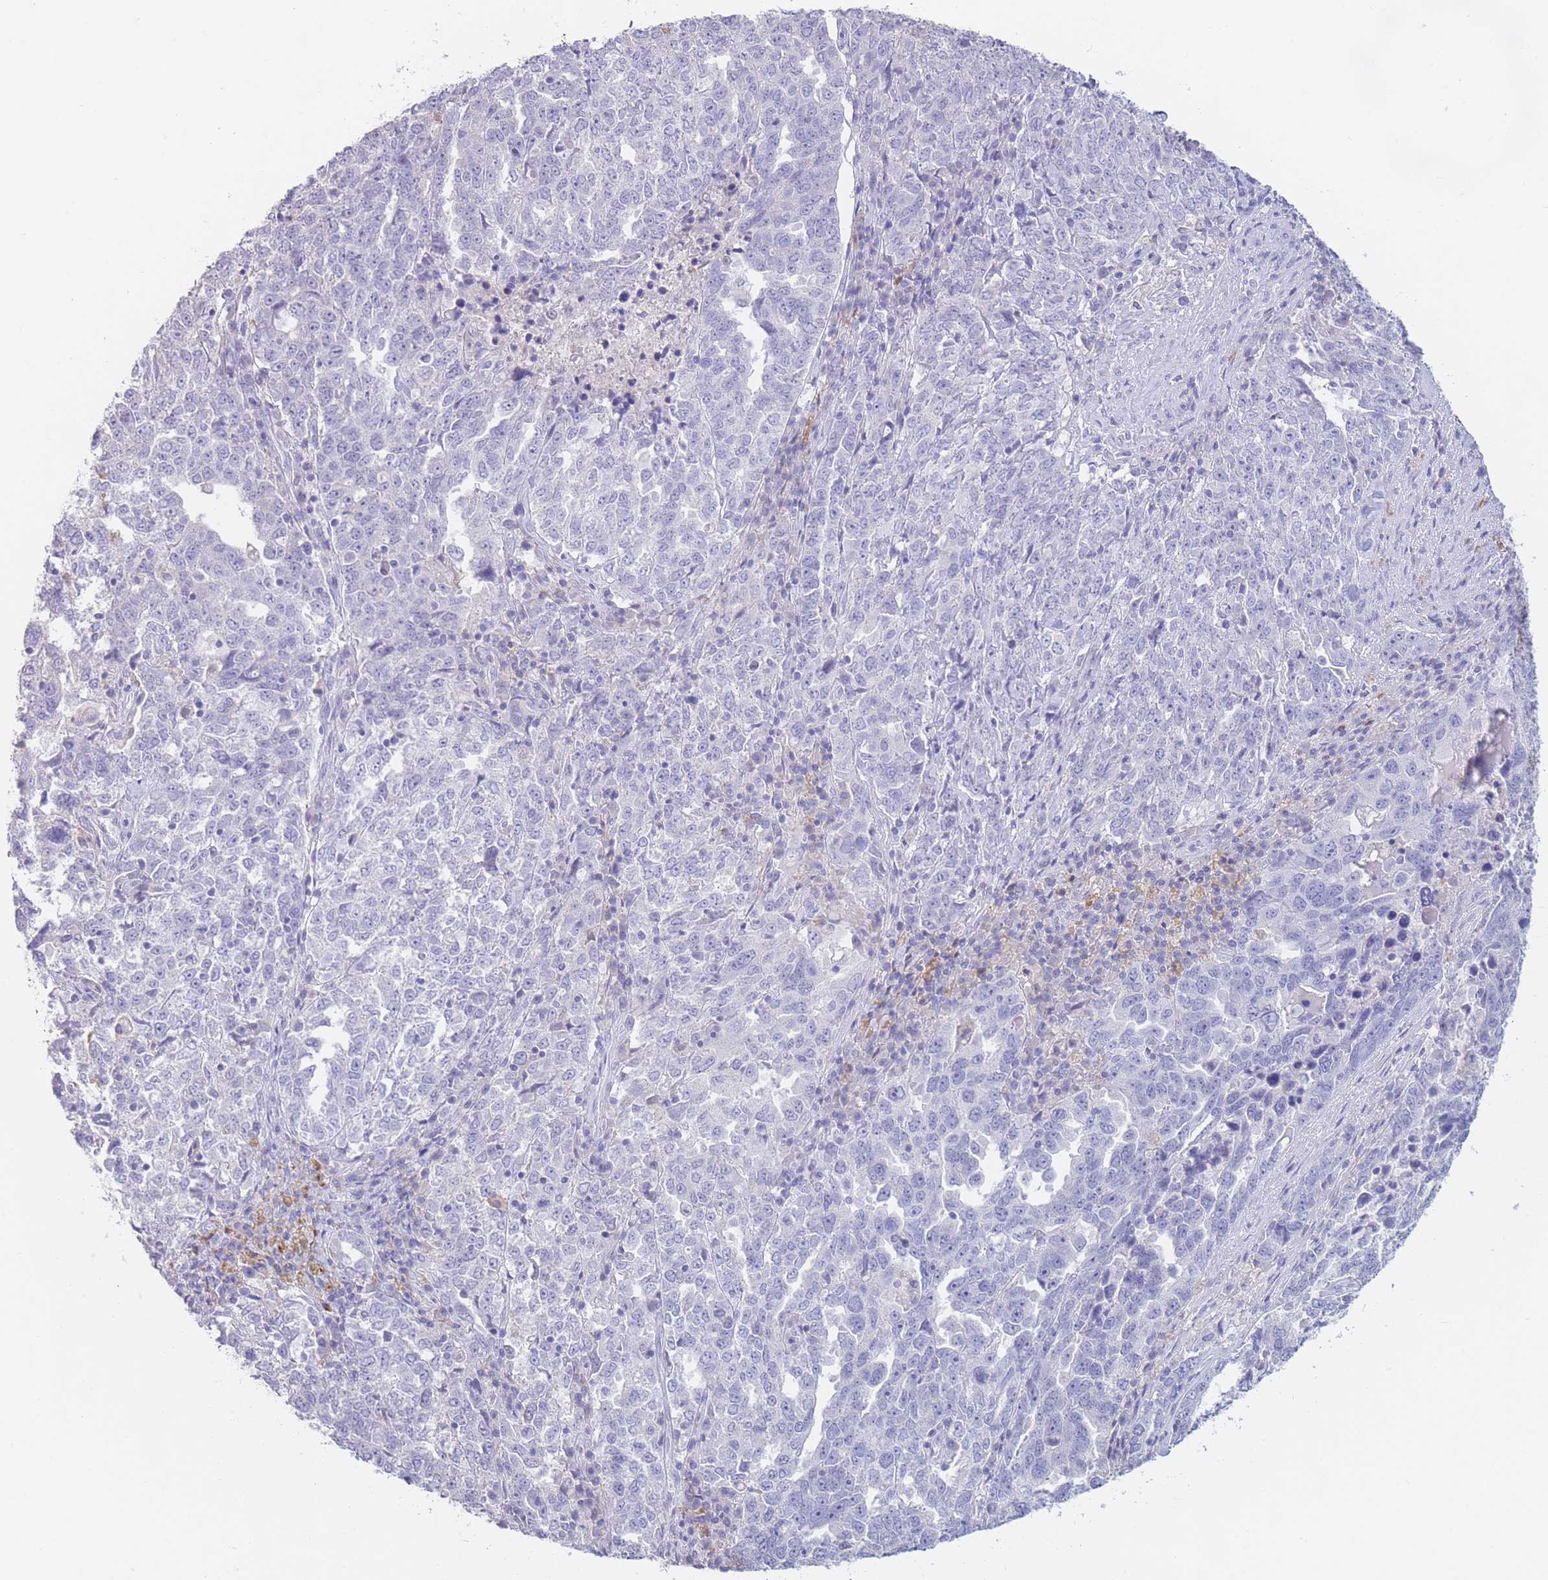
{"staining": {"intensity": "negative", "quantity": "none", "location": "none"}, "tissue": "ovarian cancer", "cell_type": "Tumor cells", "image_type": "cancer", "snomed": [{"axis": "morphology", "description": "Carcinoma, endometroid"}, {"axis": "topography", "description": "Ovary"}], "caption": "Tumor cells are negative for brown protein staining in ovarian cancer.", "gene": "CD37", "patient": {"sex": "female", "age": 62}}